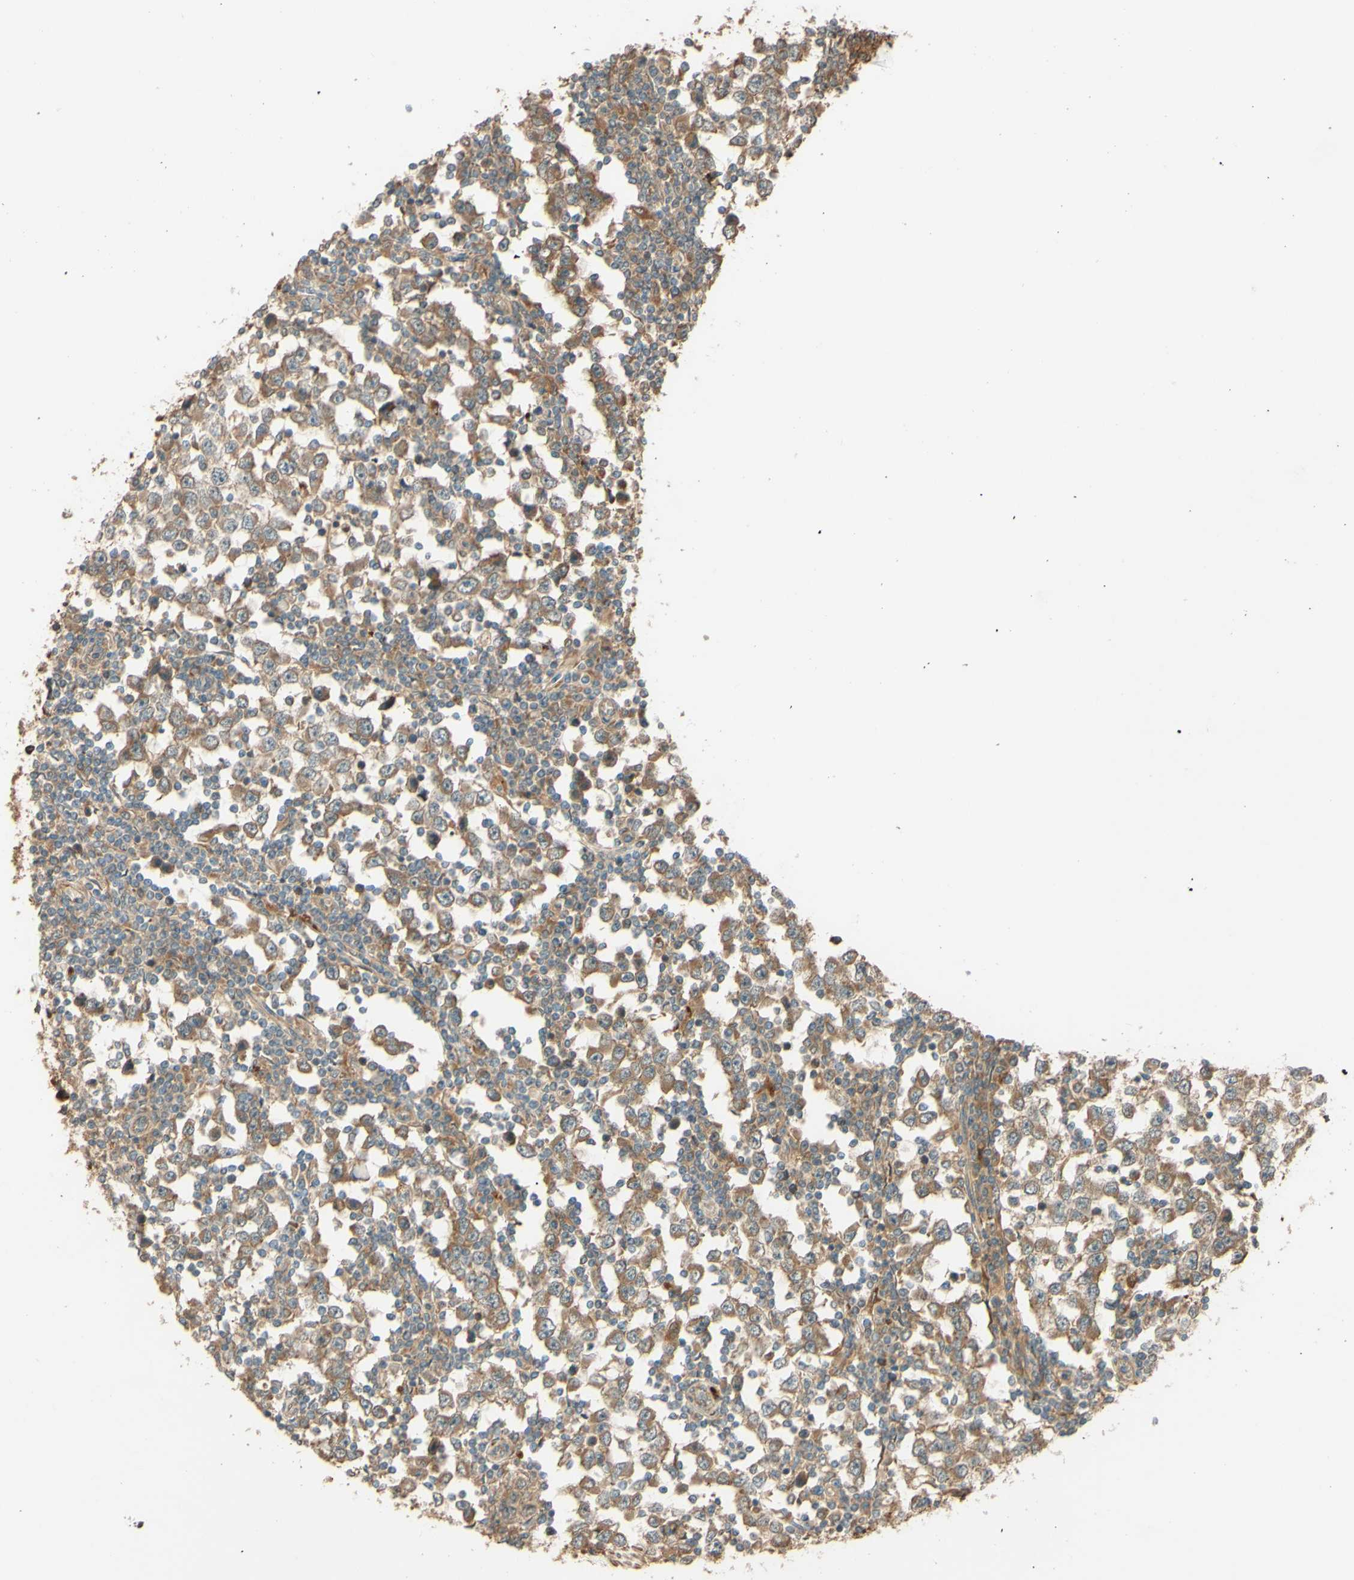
{"staining": {"intensity": "moderate", "quantity": ">75%", "location": "cytoplasmic/membranous"}, "tissue": "testis cancer", "cell_type": "Tumor cells", "image_type": "cancer", "snomed": [{"axis": "morphology", "description": "Seminoma, NOS"}, {"axis": "topography", "description": "Testis"}], "caption": "This photomicrograph exhibits IHC staining of testis seminoma, with medium moderate cytoplasmic/membranous staining in about >75% of tumor cells.", "gene": "RNF19A", "patient": {"sex": "male", "age": 65}}